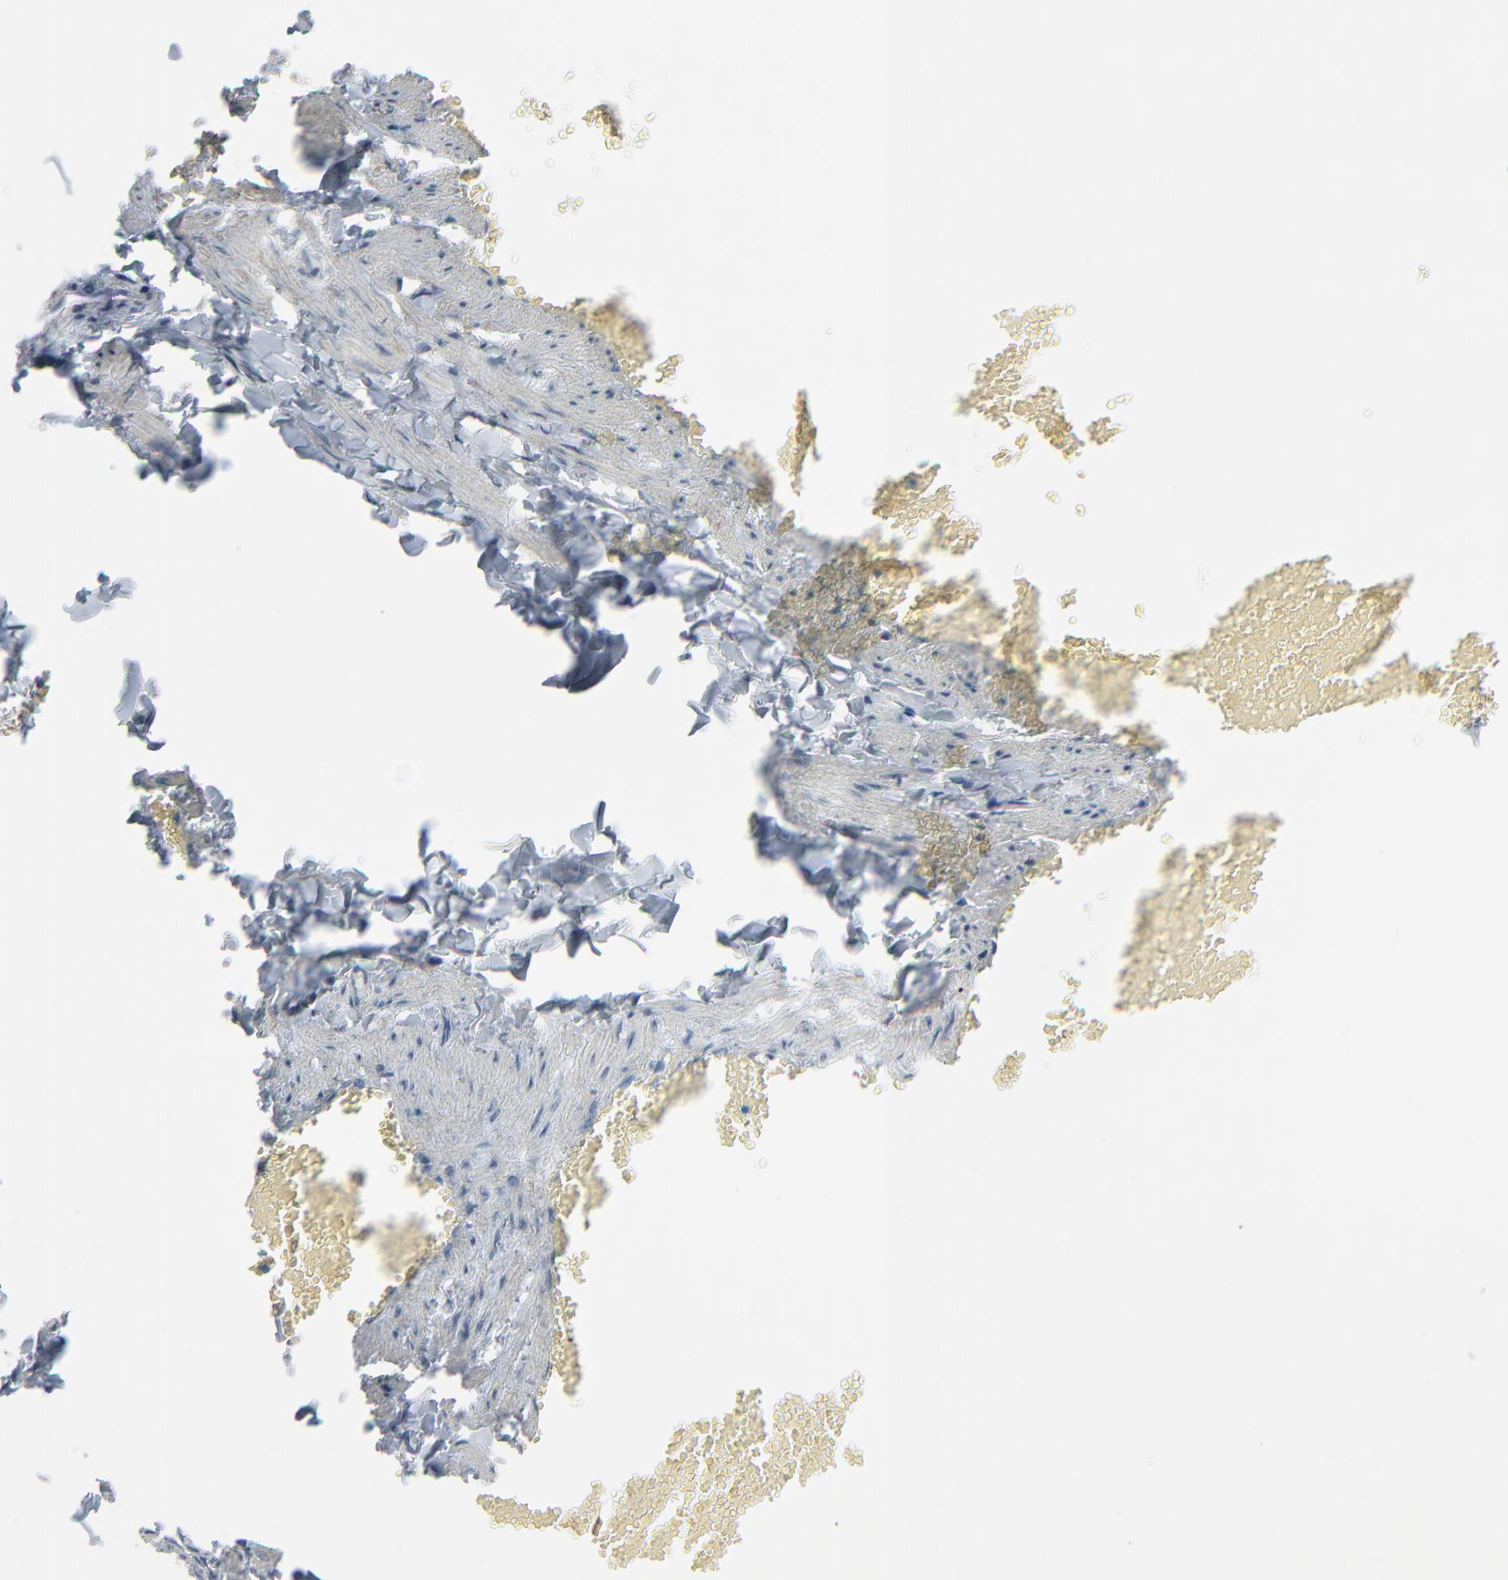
{"staining": {"intensity": "negative", "quantity": "none", "location": "none"}, "tissue": "adipose tissue", "cell_type": "Adipocytes", "image_type": "normal", "snomed": [{"axis": "morphology", "description": "Normal tissue, NOS"}, {"axis": "topography", "description": "Vascular tissue"}], "caption": "Immunohistochemistry (IHC) micrograph of benign adipose tissue stained for a protein (brown), which shows no positivity in adipocytes.", "gene": "SAGE1", "patient": {"sex": "male", "age": 41}}